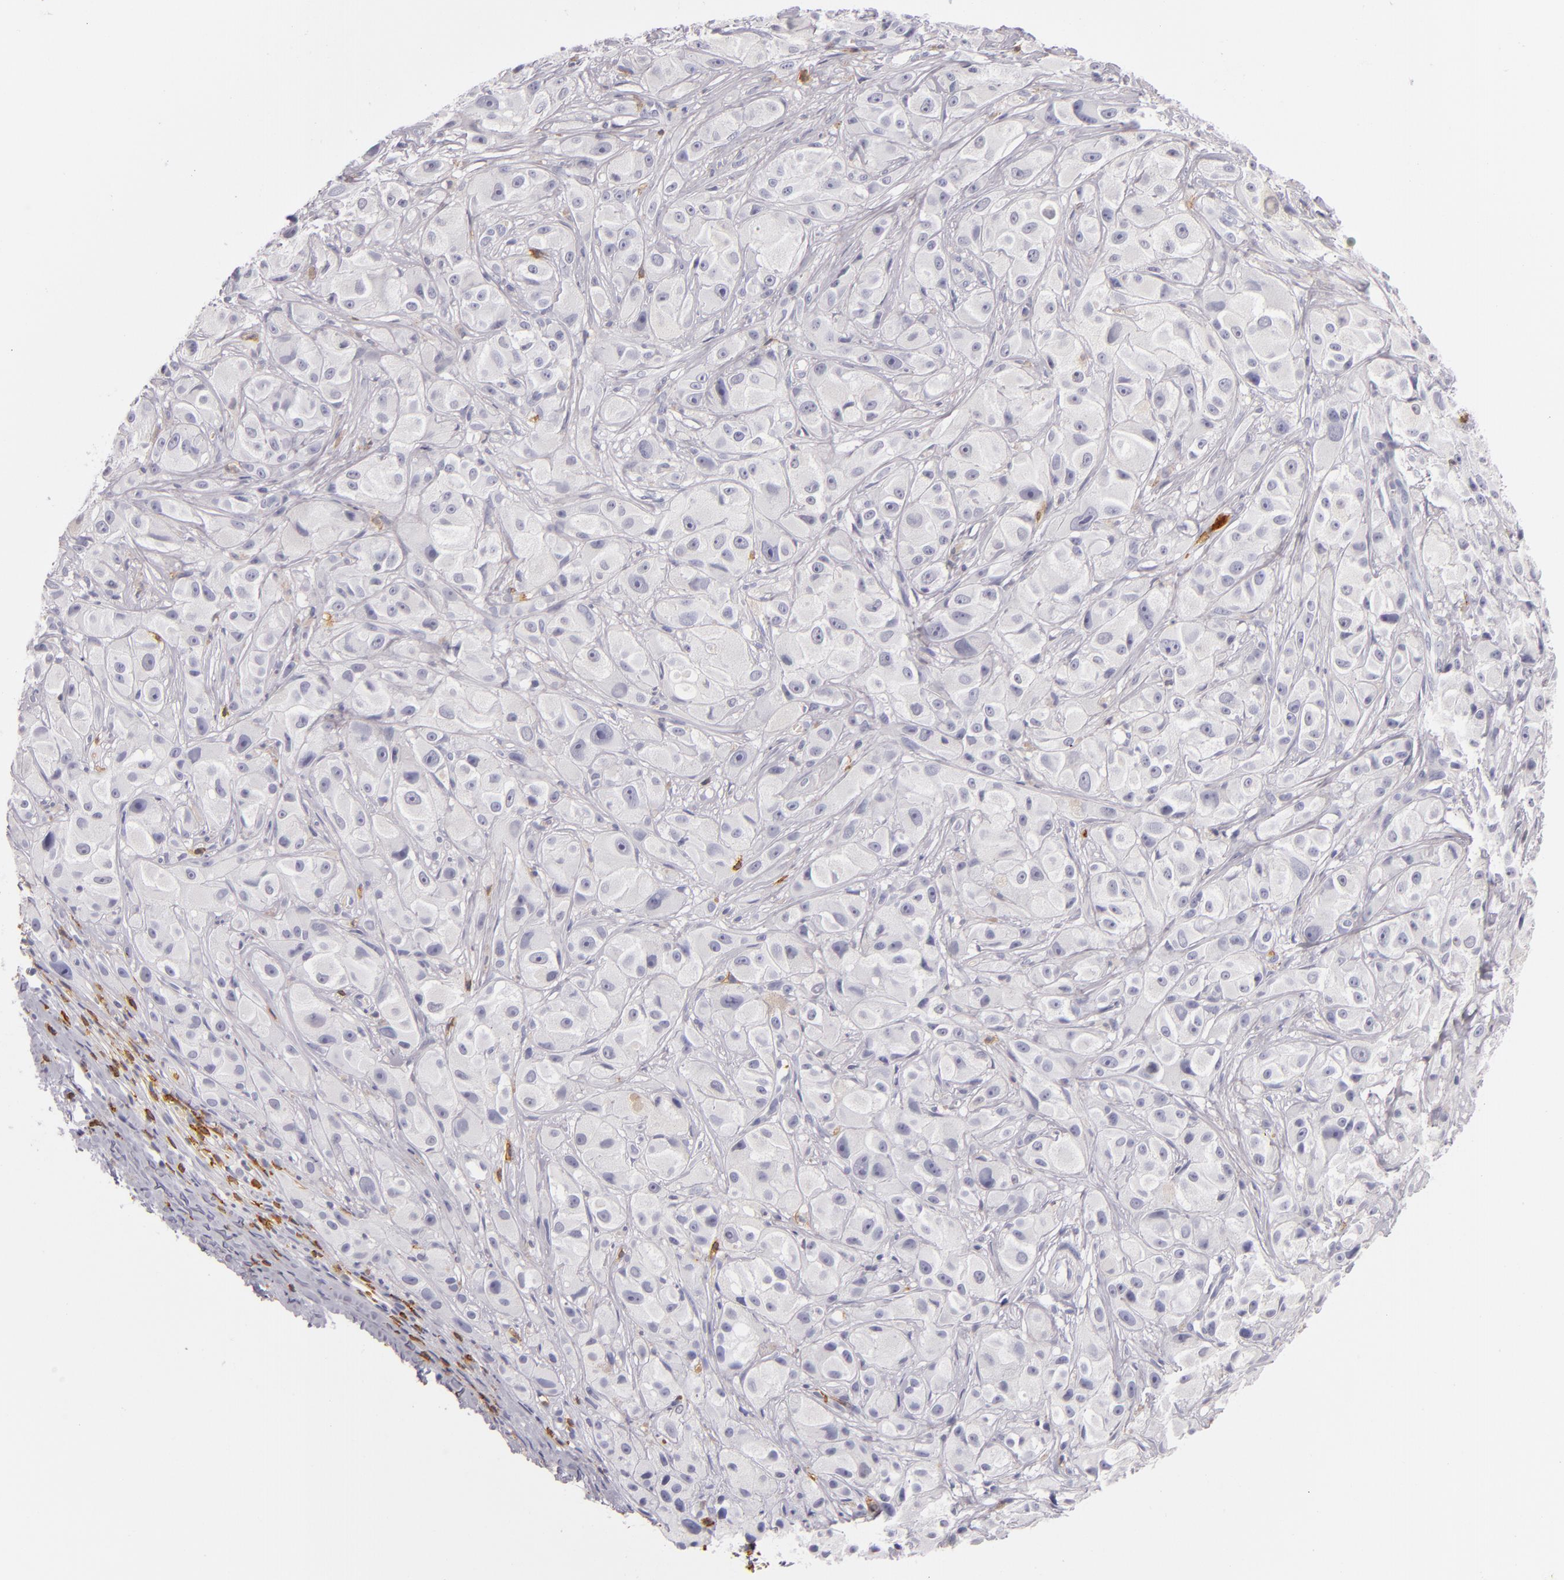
{"staining": {"intensity": "negative", "quantity": "none", "location": "none"}, "tissue": "melanoma", "cell_type": "Tumor cells", "image_type": "cancer", "snomed": [{"axis": "morphology", "description": "Malignant melanoma, NOS"}, {"axis": "topography", "description": "Skin"}], "caption": "This is an immunohistochemistry photomicrograph of human malignant melanoma. There is no positivity in tumor cells.", "gene": "LAT", "patient": {"sex": "male", "age": 56}}